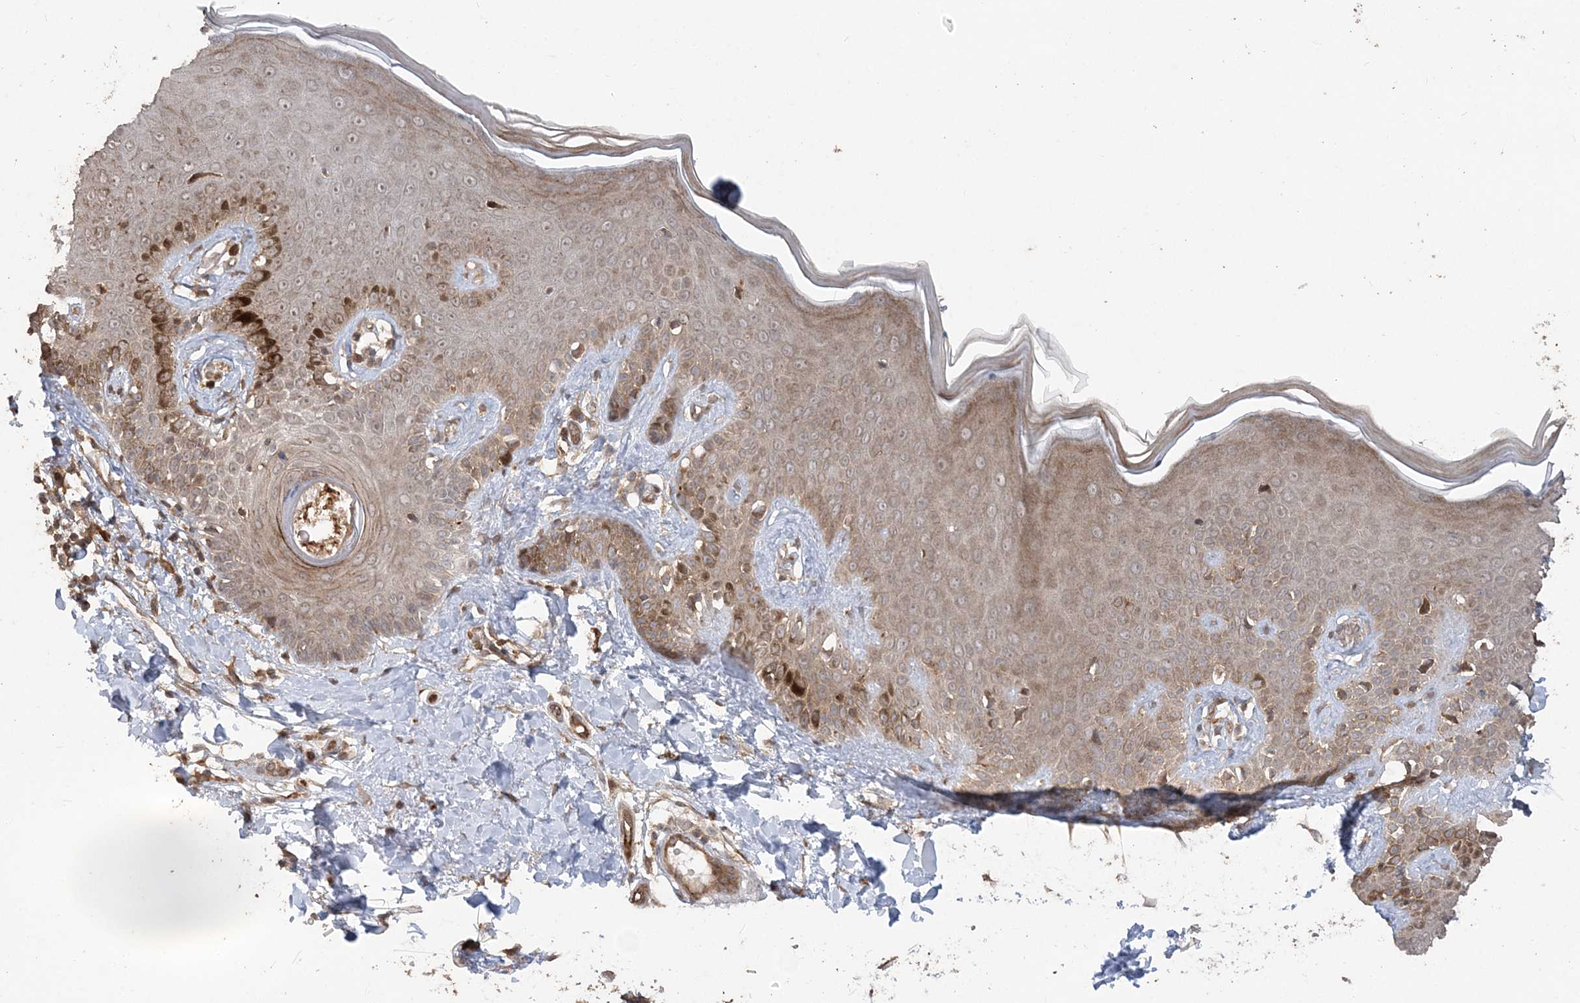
{"staining": {"intensity": "moderate", "quantity": ">75%", "location": "cytoplasmic/membranous"}, "tissue": "skin", "cell_type": "Fibroblasts", "image_type": "normal", "snomed": [{"axis": "morphology", "description": "Normal tissue, NOS"}, {"axis": "topography", "description": "Skin"}], "caption": "Immunohistochemistry (IHC) photomicrograph of normal skin: human skin stained using immunohistochemistry shows medium levels of moderate protein expression localized specifically in the cytoplasmic/membranous of fibroblasts, appearing as a cytoplasmic/membranous brown color.", "gene": "HERPUD1", "patient": {"sex": "male", "age": 52}}